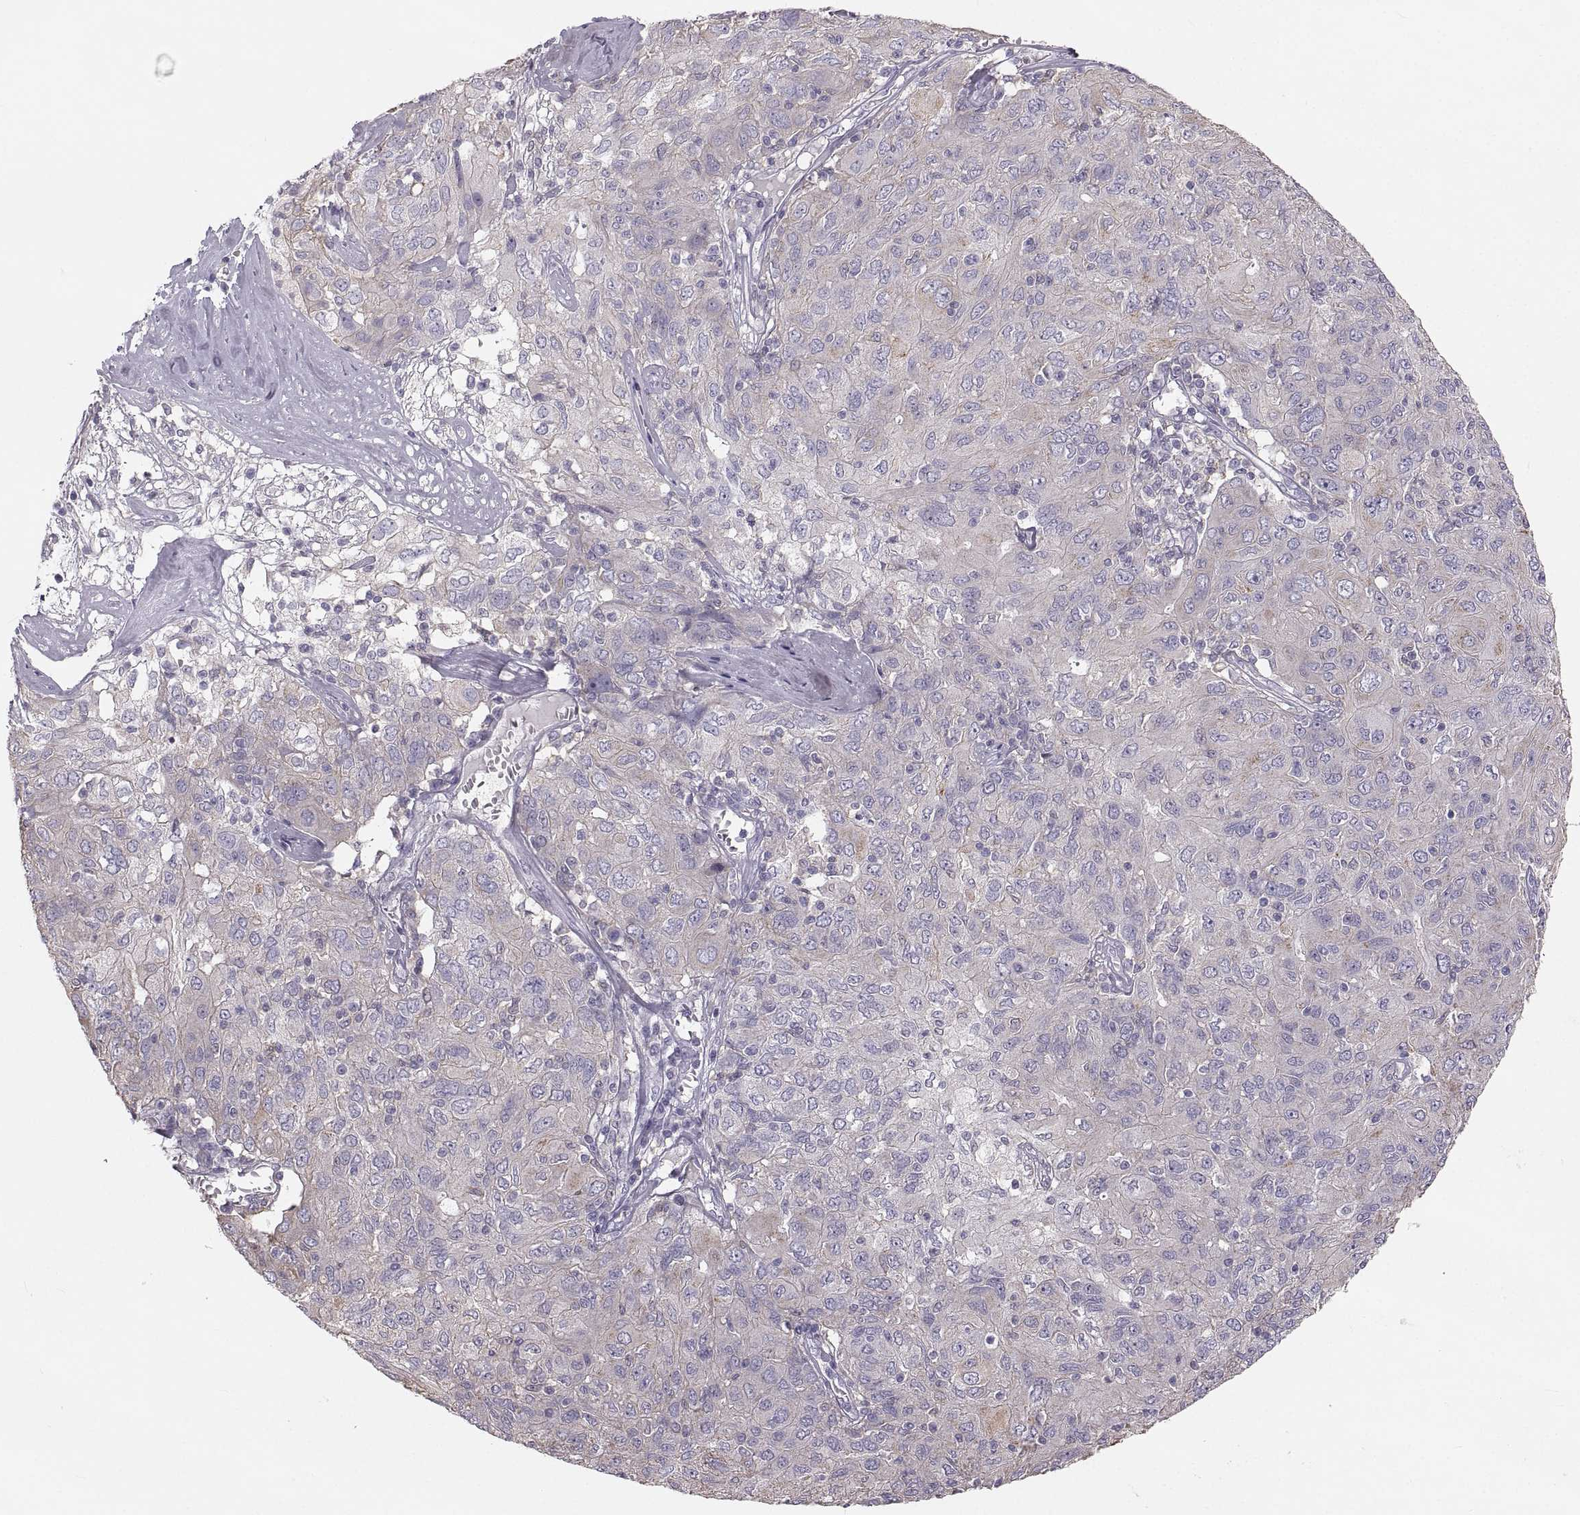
{"staining": {"intensity": "negative", "quantity": "none", "location": "none"}, "tissue": "ovarian cancer", "cell_type": "Tumor cells", "image_type": "cancer", "snomed": [{"axis": "morphology", "description": "Carcinoma, endometroid"}, {"axis": "topography", "description": "Ovary"}], "caption": "Ovarian cancer (endometroid carcinoma) was stained to show a protein in brown. There is no significant expression in tumor cells.", "gene": "RUNDC3A", "patient": {"sex": "female", "age": 50}}